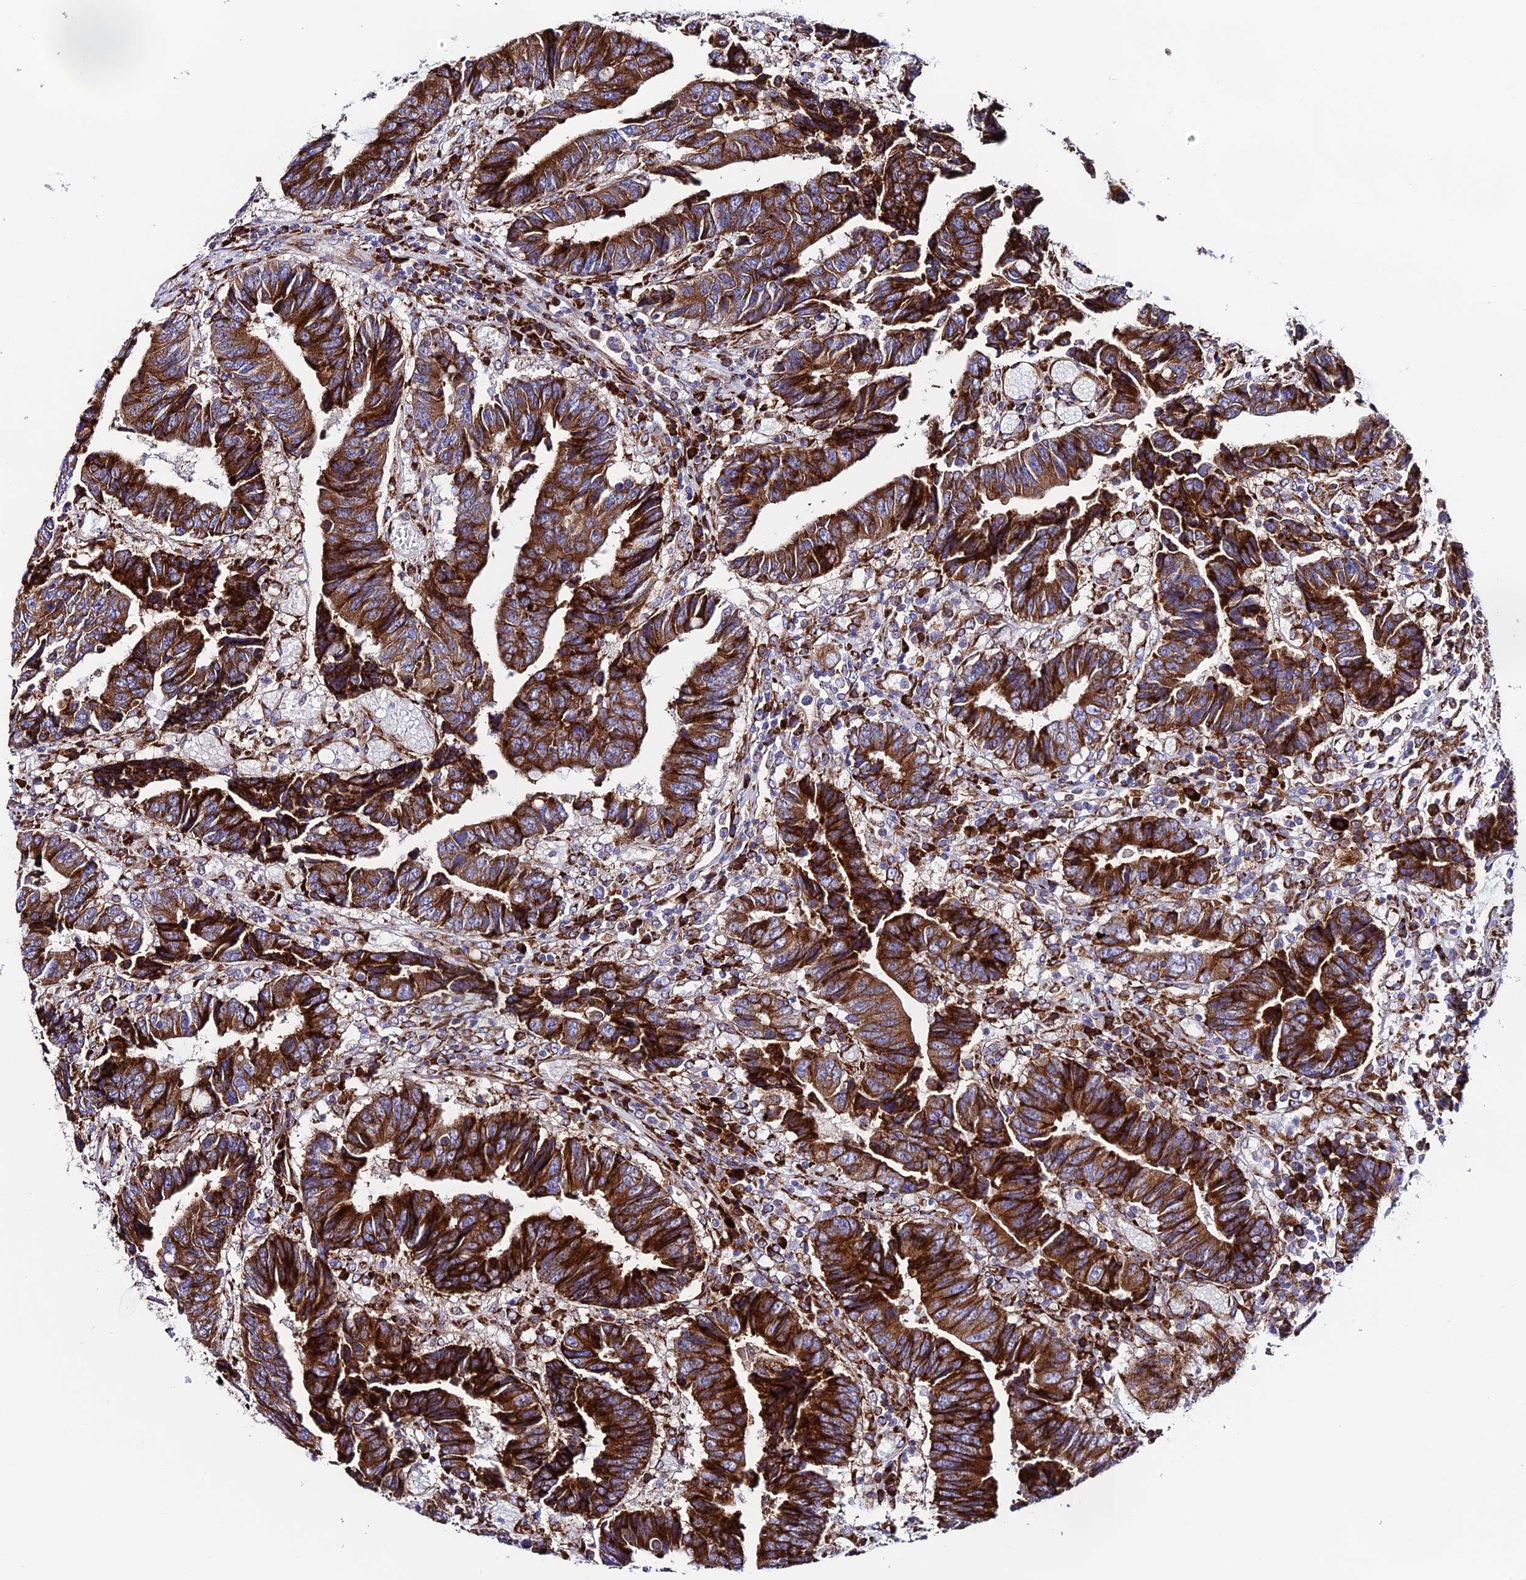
{"staining": {"intensity": "strong", "quantity": ">75%", "location": "cytoplasmic/membranous"}, "tissue": "colorectal cancer", "cell_type": "Tumor cells", "image_type": "cancer", "snomed": [{"axis": "morphology", "description": "Adenocarcinoma, NOS"}, {"axis": "topography", "description": "Rectum"}], "caption": "Protein expression analysis of colorectal cancer exhibits strong cytoplasmic/membranous positivity in about >75% of tumor cells.", "gene": "TUBGCP6", "patient": {"sex": "male", "age": 84}}